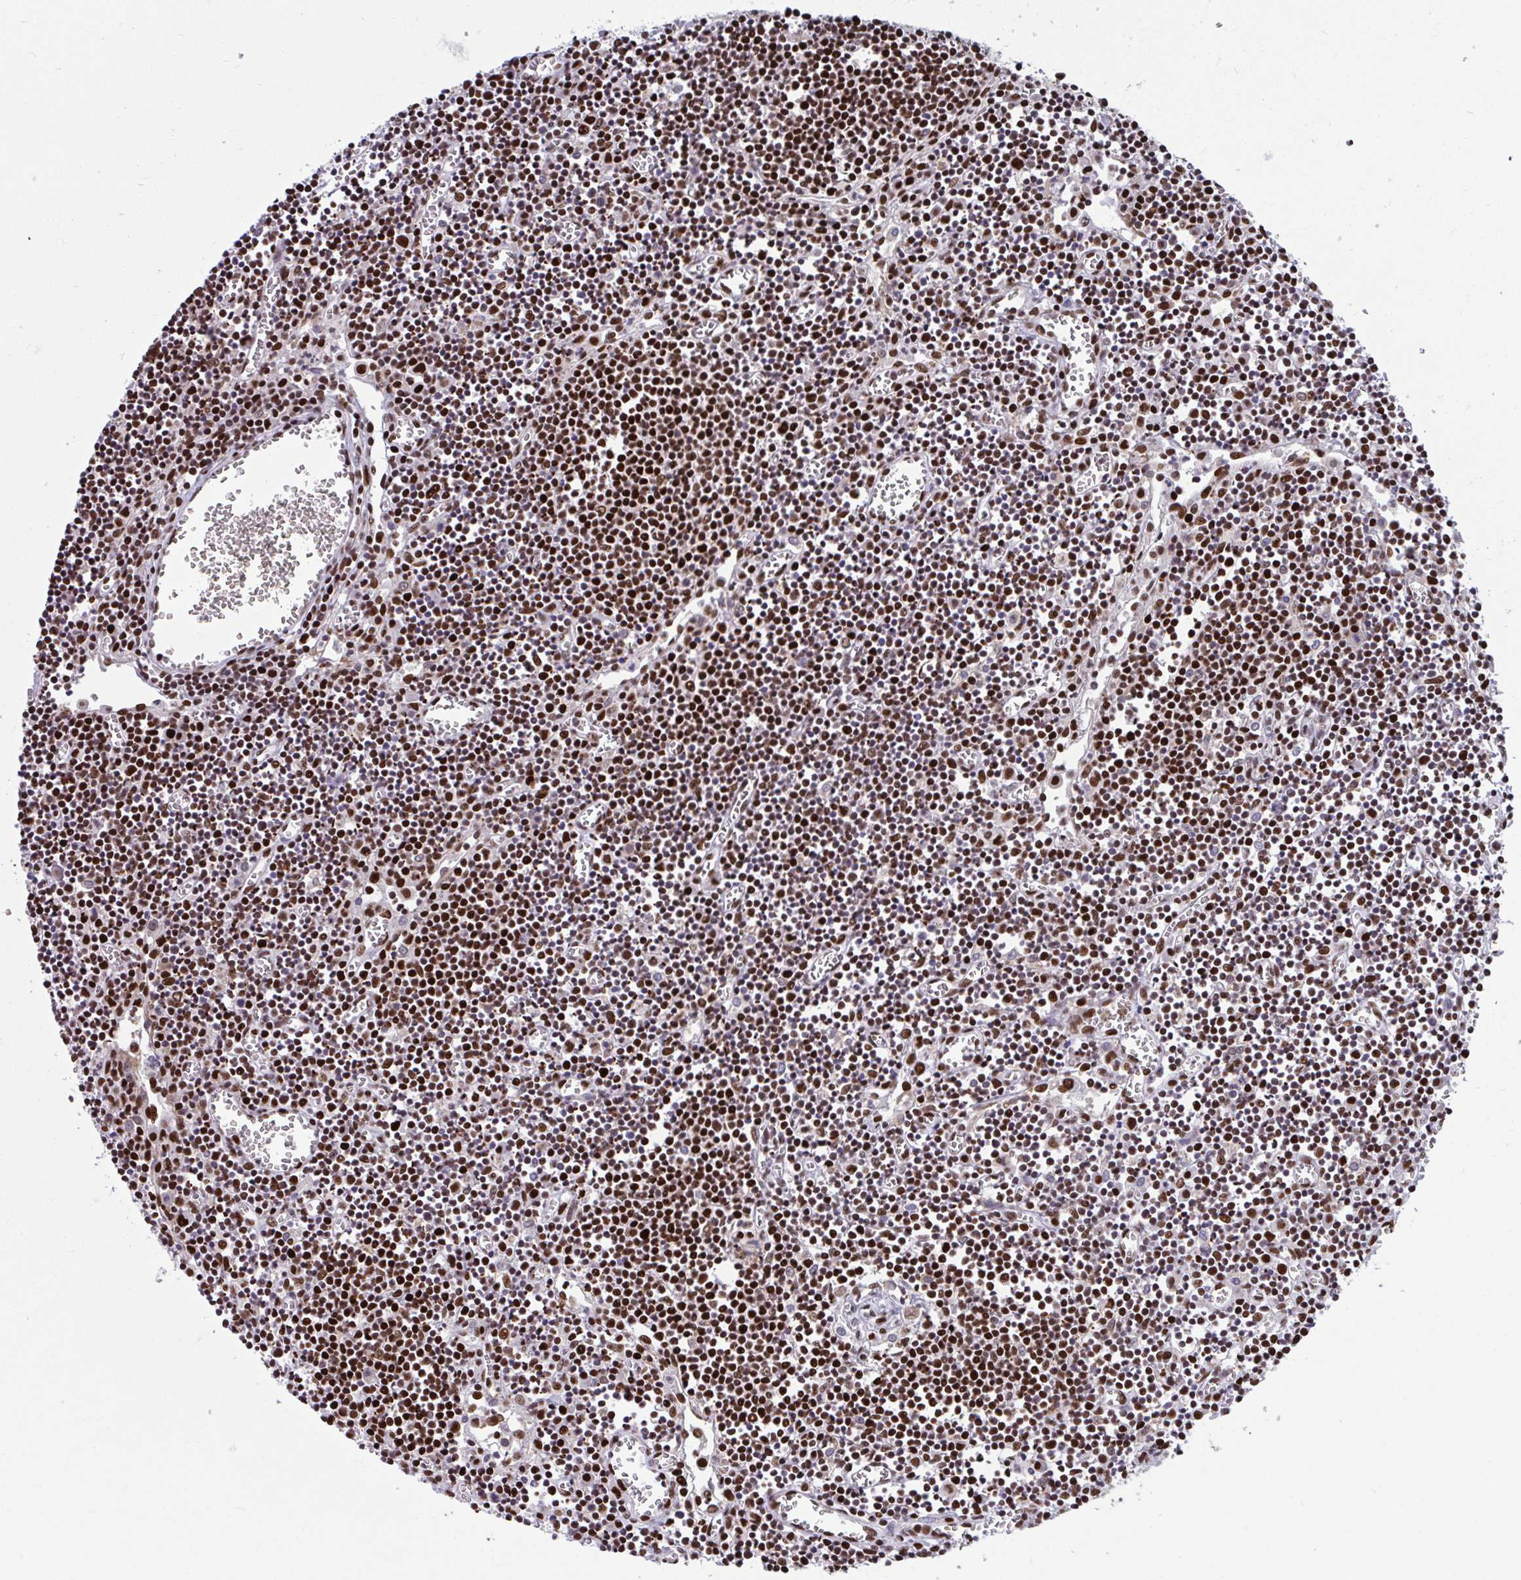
{"staining": {"intensity": "moderate", "quantity": ">75%", "location": "nuclear"}, "tissue": "lymph node", "cell_type": "Germinal center cells", "image_type": "normal", "snomed": [{"axis": "morphology", "description": "Normal tissue, NOS"}, {"axis": "topography", "description": "Lymph node"}], "caption": "A micrograph of human lymph node stained for a protein shows moderate nuclear brown staining in germinal center cells. (DAB (3,3'-diaminobenzidine) = brown stain, brightfield microscopy at high magnification).", "gene": "SLC35C2", "patient": {"sex": "male", "age": 66}}